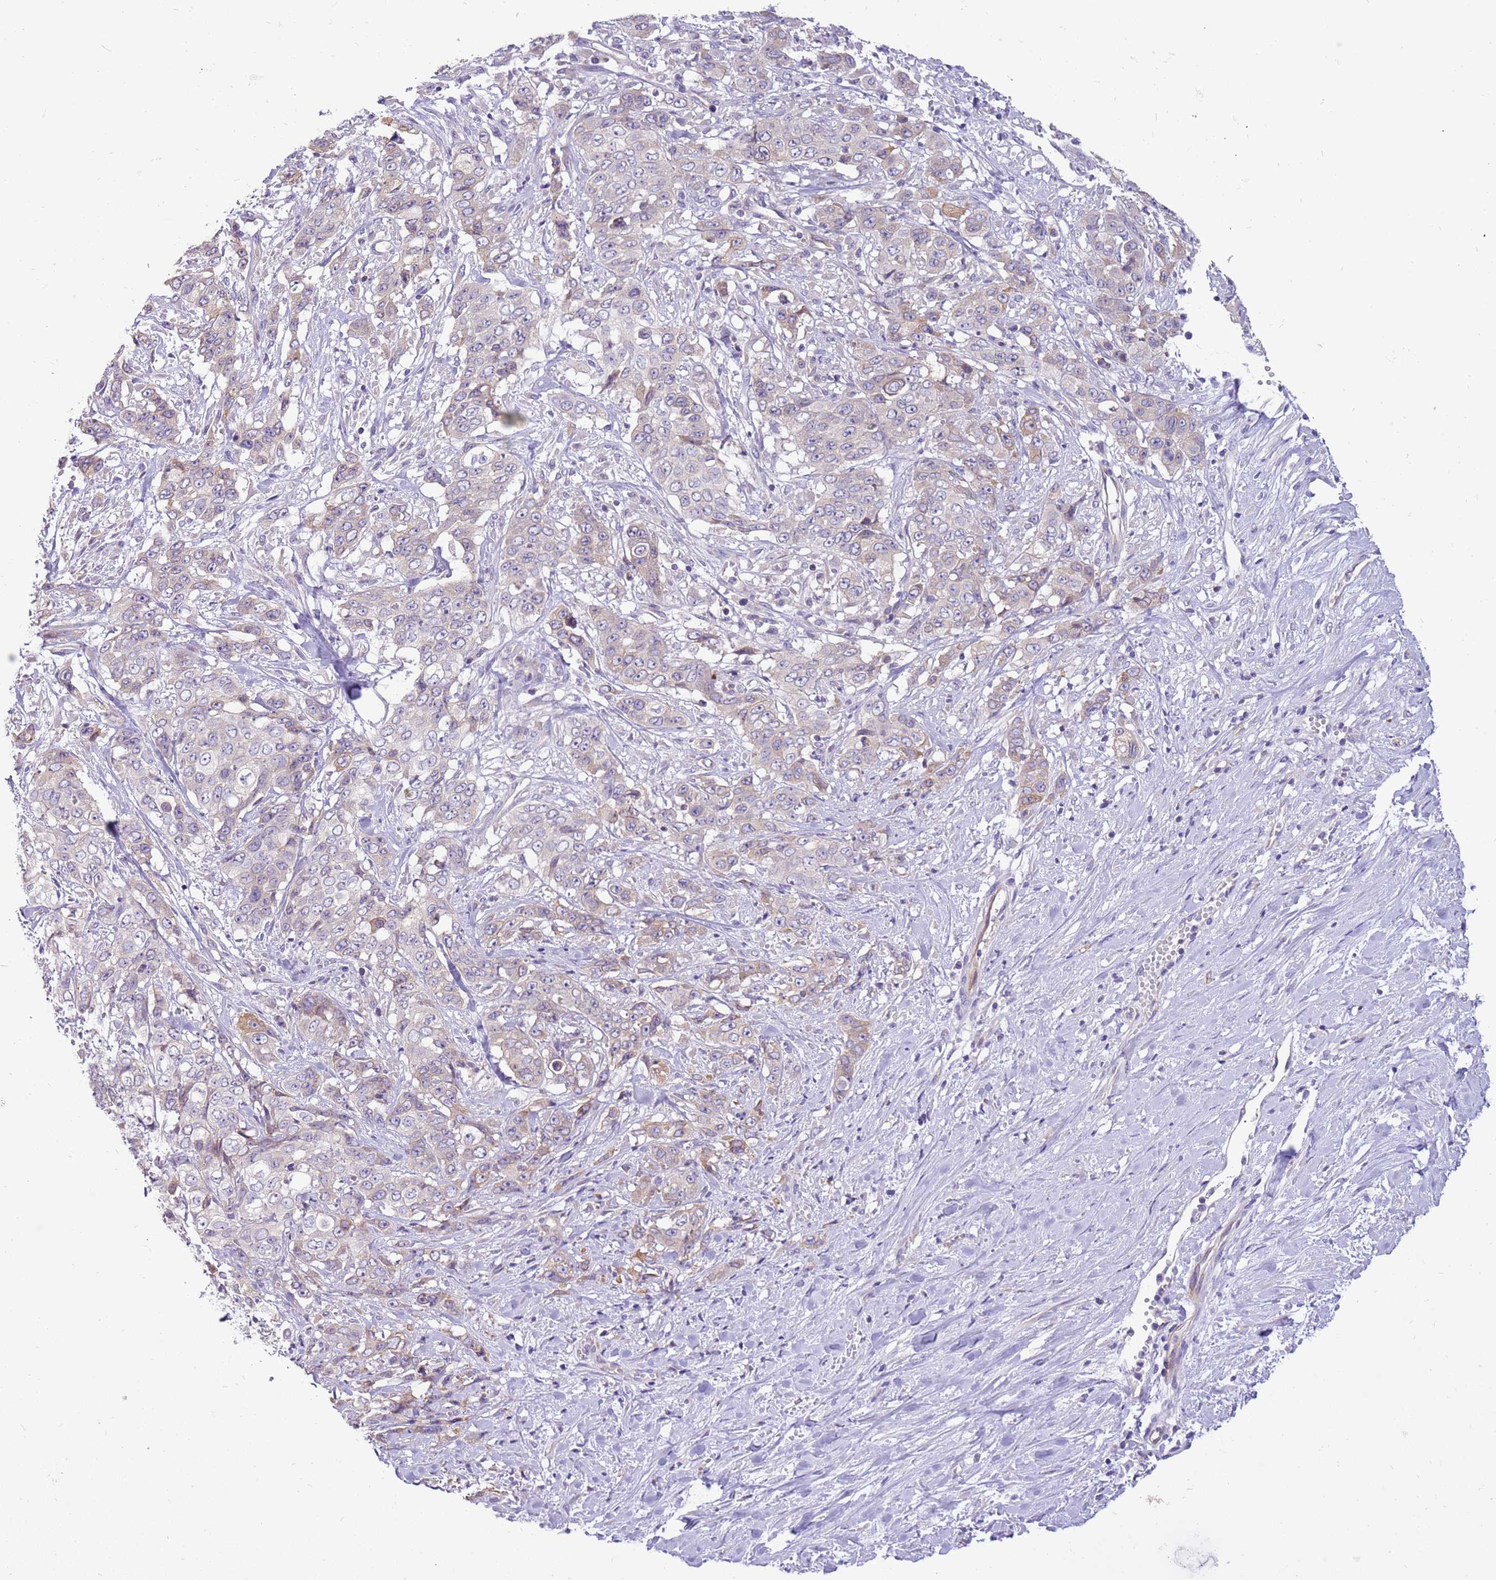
{"staining": {"intensity": "weak", "quantity": "<25%", "location": "cytoplasmic/membranous"}, "tissue": "stomach cancer", "cell_type": "Tumor cells", "image_type": "cancer", "snomed": [{"axis": "morphology", "description": "Adenocarcinoma, NOS"}, {"axis": "topography", "description": "Stomach, upper"}], "caption": "Immunohistochemistry (IHC) image of human stomach cancer stained for a protein (brown), which exhibits no positivity in tumor cells.", "gene": "GLCE", "patient": {"sex": "male", "age": 62}}